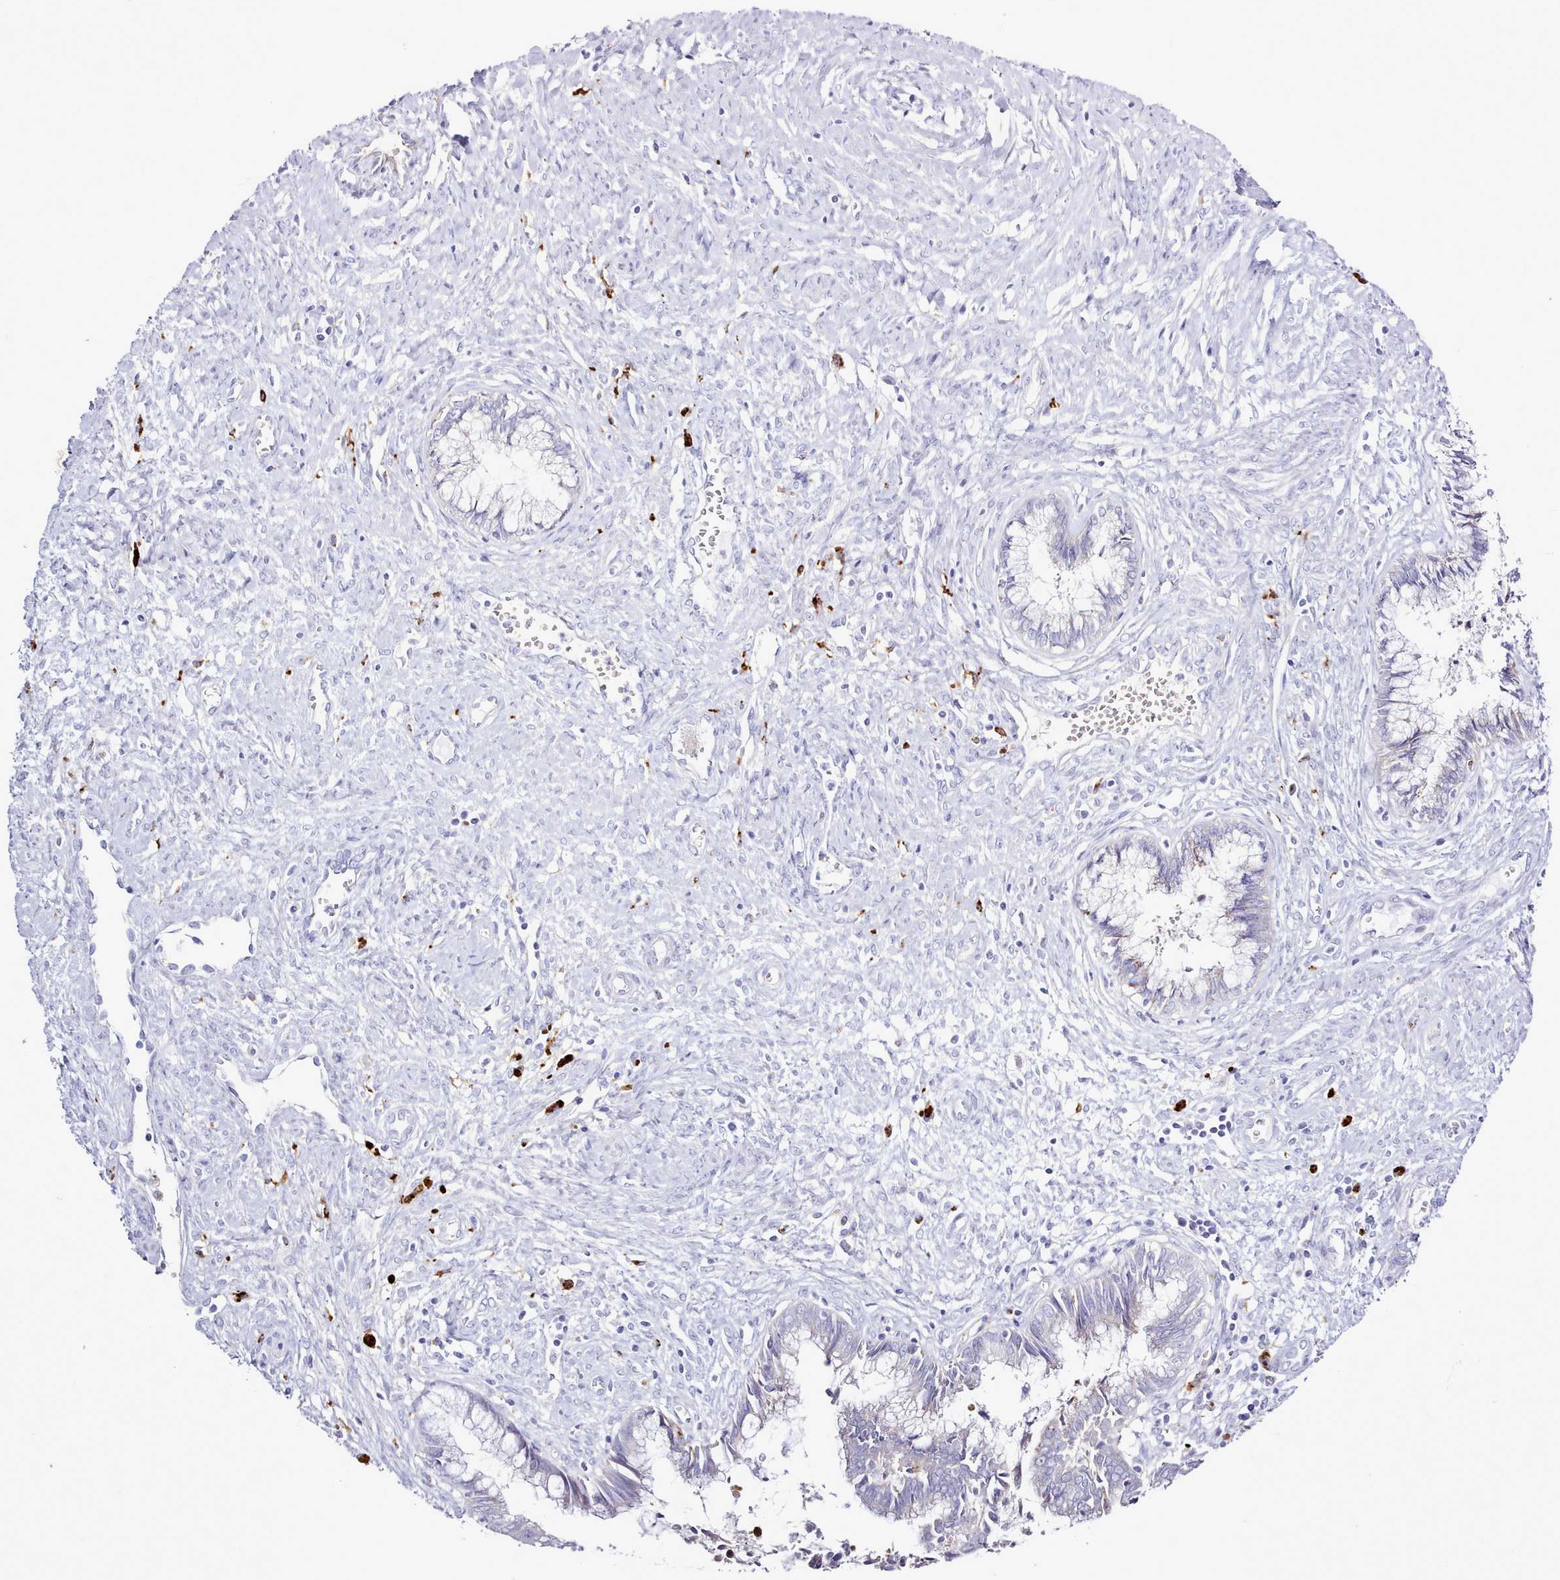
{"staining": {"intensity": "negative", "quantity": "none", "location": "none"}, "tissue": "cervical cancer", "cell_type": "Tumor cells", "image_type": "cancer", "snomed": [{"axis": "morphology", "description": "Adenocarcinoma, NOS"}, {"axis": "topography", "description": "Cervix"}], "caption": "Immunohistochemistry image of neoplastic tissue: human cervical cancer (adenocarcinoma) stained with DAB displays no significant protein positivity in tumor cells. (DAB (3,3'-diaminobenzidine) immunohistochemistry, high magnification).", "gene": "SRD5A1", "patient": {"sex": "female", "age": 44}}